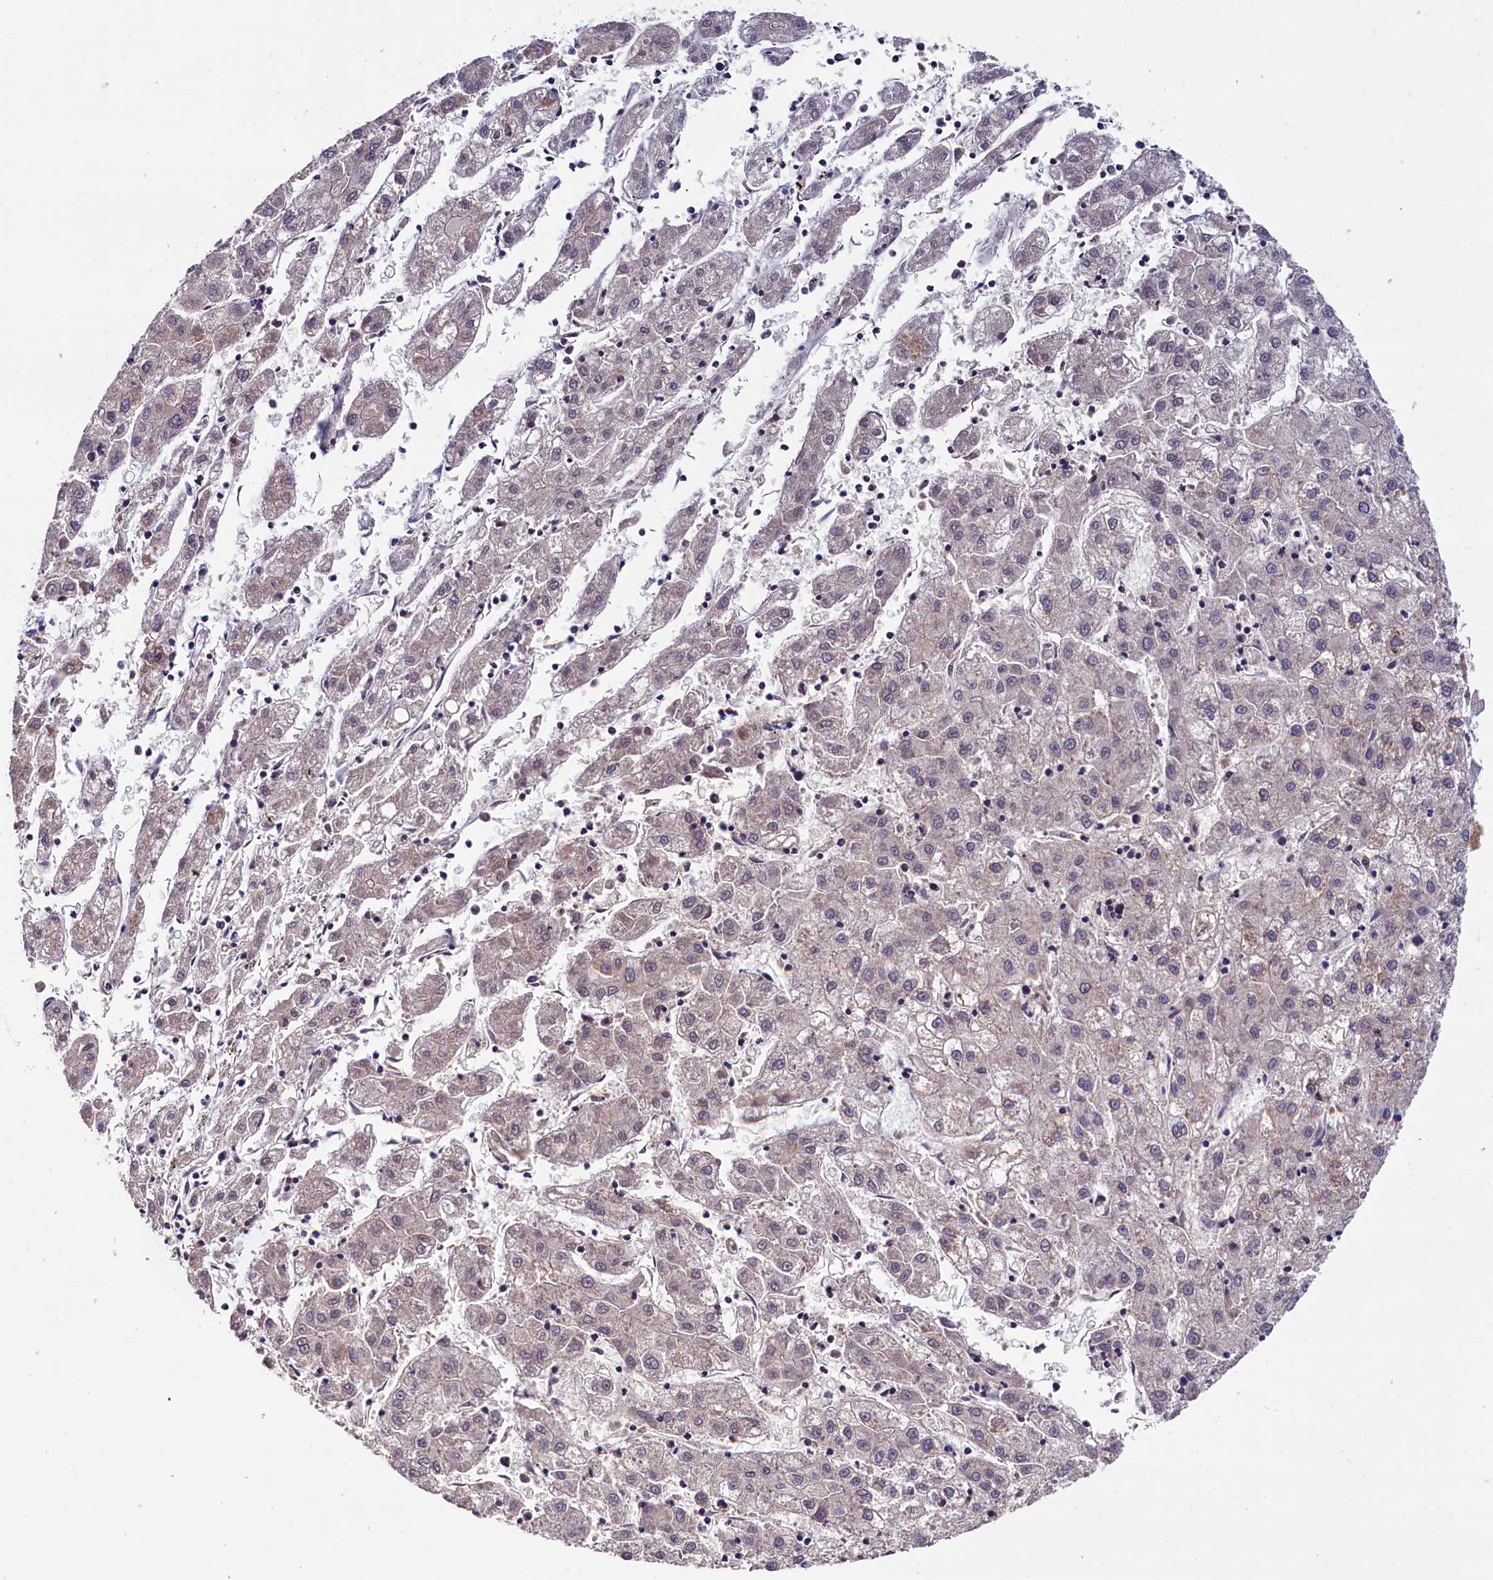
{"staining": {"intensity": "negative", "quantity": "none", "location": "none"}, "tissue": "liver cancer", "cell_type": "Tumor cells", "image_type": "cancer", "snomed": [{"axis": "morphology", "description": "Carcinoma, Hepatocellular, NOS"}, {"axis": "topography", "description": "Liver"}], "caption": "Tumor cells are negative for protein expression in human liver cancer.", "gene": "SLC39A6", "patient": {"sex": "male", "age": 72}}